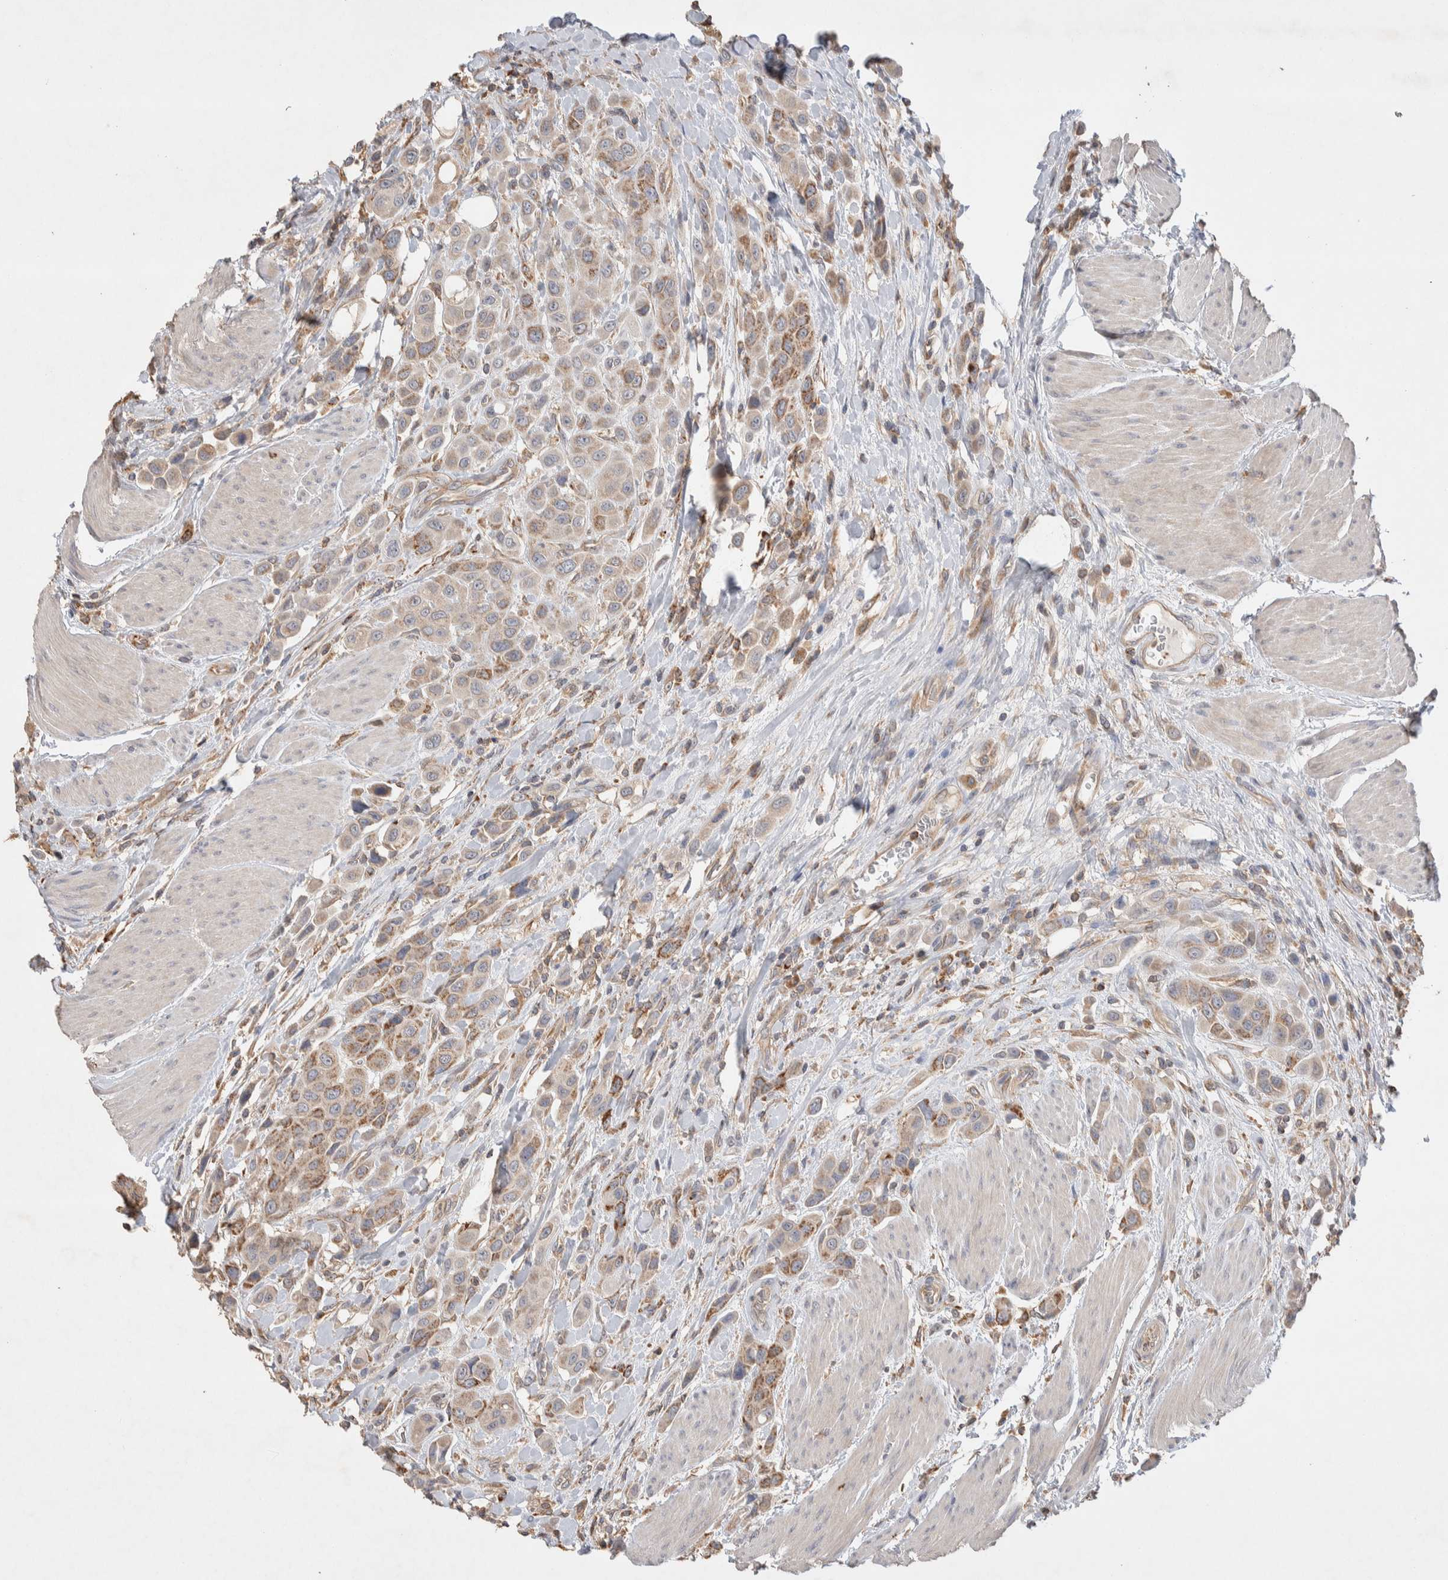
{"staining": {"intensity": "moderate", "quantity": "25%-75%", "location": "cytoplasmic/membranous"}, "tissue": "urothelial cancer", "cell_type": "Tumor cells", "image_type": "cancer", "snomed": [{"axis": "morphology", "description": "Urothelial carcinoma, High grade"}, {"axis": "topography", "description": "Urinary bladder"}], "caption": "DAB (3,3'-diaminobenzidine) immunohistochemical staining of human urothelial cancer reveals moderate cytoplasmic/membranous protein expression in about 25%-75% of tumor cells. The staining was performed using DAB (3,3'-diaminobenzidine), with brown indicating positive protein expression. Nuclei are stained blue with hematoxylin.", "gene": "DEPTOR", "patient": {"sex": "male", "age": 50}}